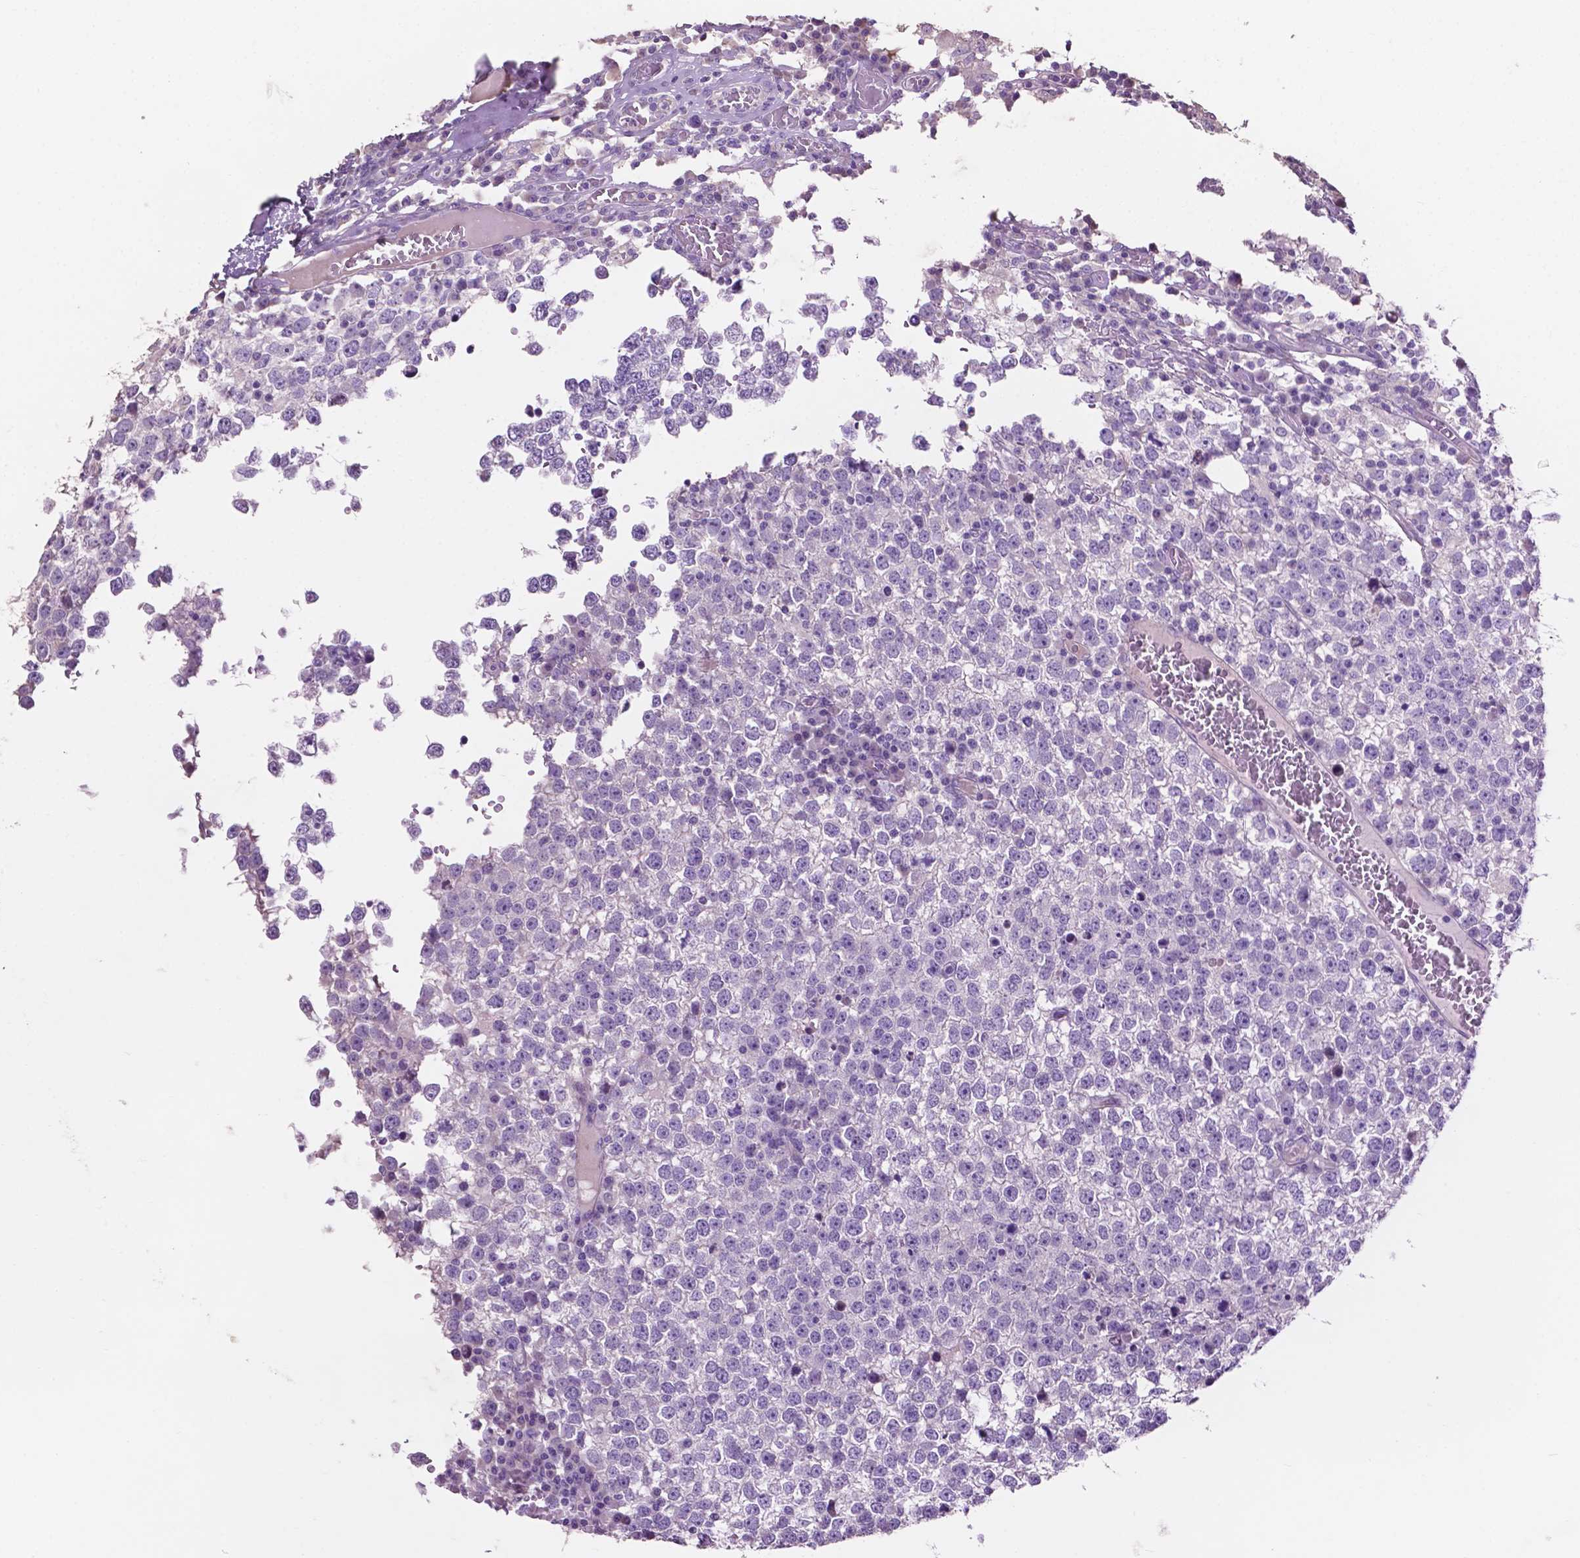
{"staining": {"intensity": "negative", "quantity": "none", "location": "none"}, "tissue": "testis cancer", "cell_type": "Tumor cells", "image_type": "cancer", "snomed": [{"axis": "morphology", "description": "Seminoma, NOS"}, {"axis": "topography", "description": "Testis"}], "caption": "High power microscopy photomicrograph of an immunohistochemistry micrograph of seminoma (testis), revealing no significant expression in tumor cells. The staining was performed using DAB (3,3'-diaminobenzidine) to visualize the protein expression in brown, while the nuclei were stained in blue with hematoxylin (Magnification: 20x).", "gene": "CLDN17", "patient": {"sex": "male", "age": 65}}